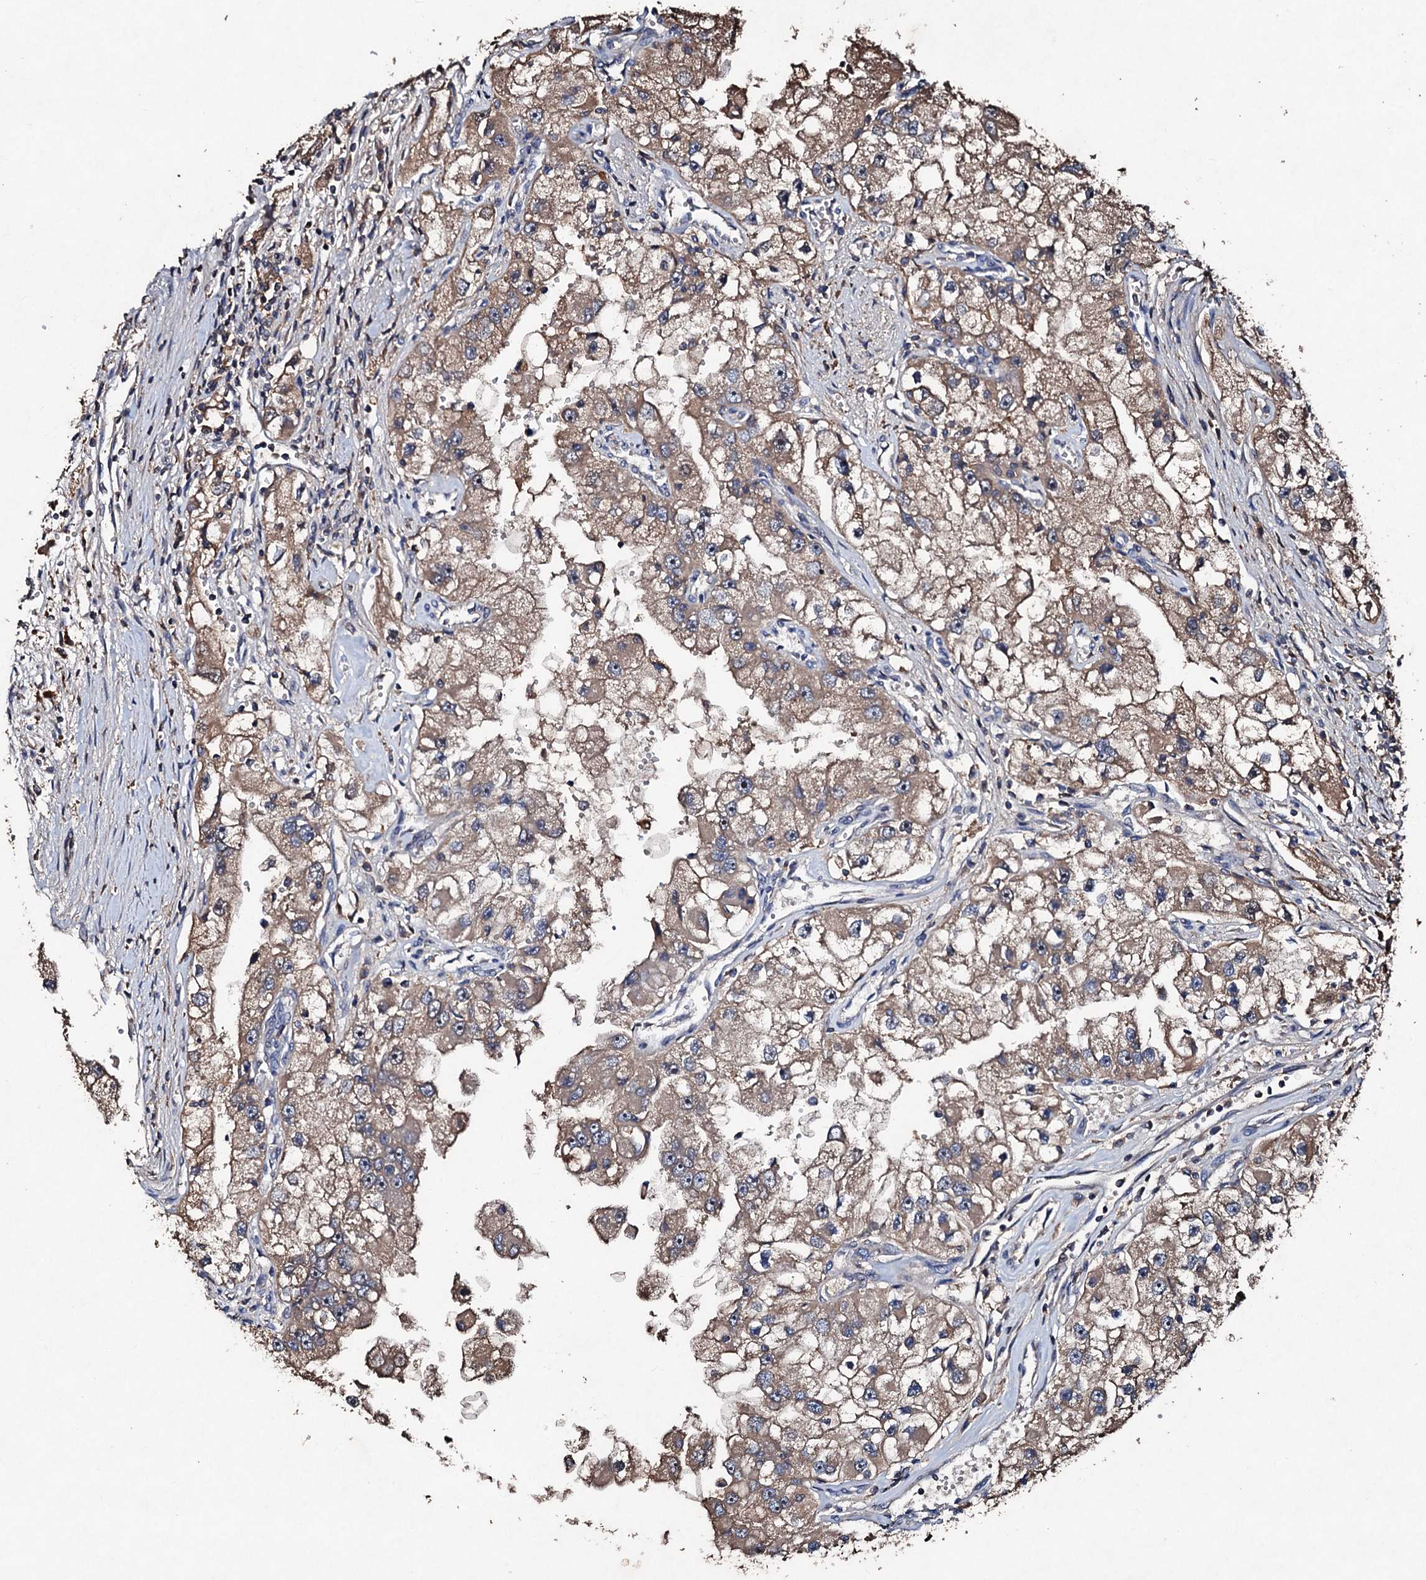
{"staining": {"intensity": "moderate", "quantity": ">75%", "location": "cytoplasmic/membranous"}, "tissue": "renal cancer", "cell_type": "Tumor cells", "image_type": "cancer", "snomed": [{"axis": "morphology", "description": "Adenocarcinoma, NOS"}, {"axis": "topography", "description": "Kidney"}], "caption": "An immunohistochemistry photomicrograph of neoplastic tissue is shown. Protein staining in brown shows moderate cytoplasmic/membranous positivity in renal adenocarcinoma within tumor cells. The staining was performed using DAB, with brown indicating positive protein expression. Nuclei are stained blue with hematoxylin.", "gene": "KERA", "patient": {"sex": "male", "age": 63}}